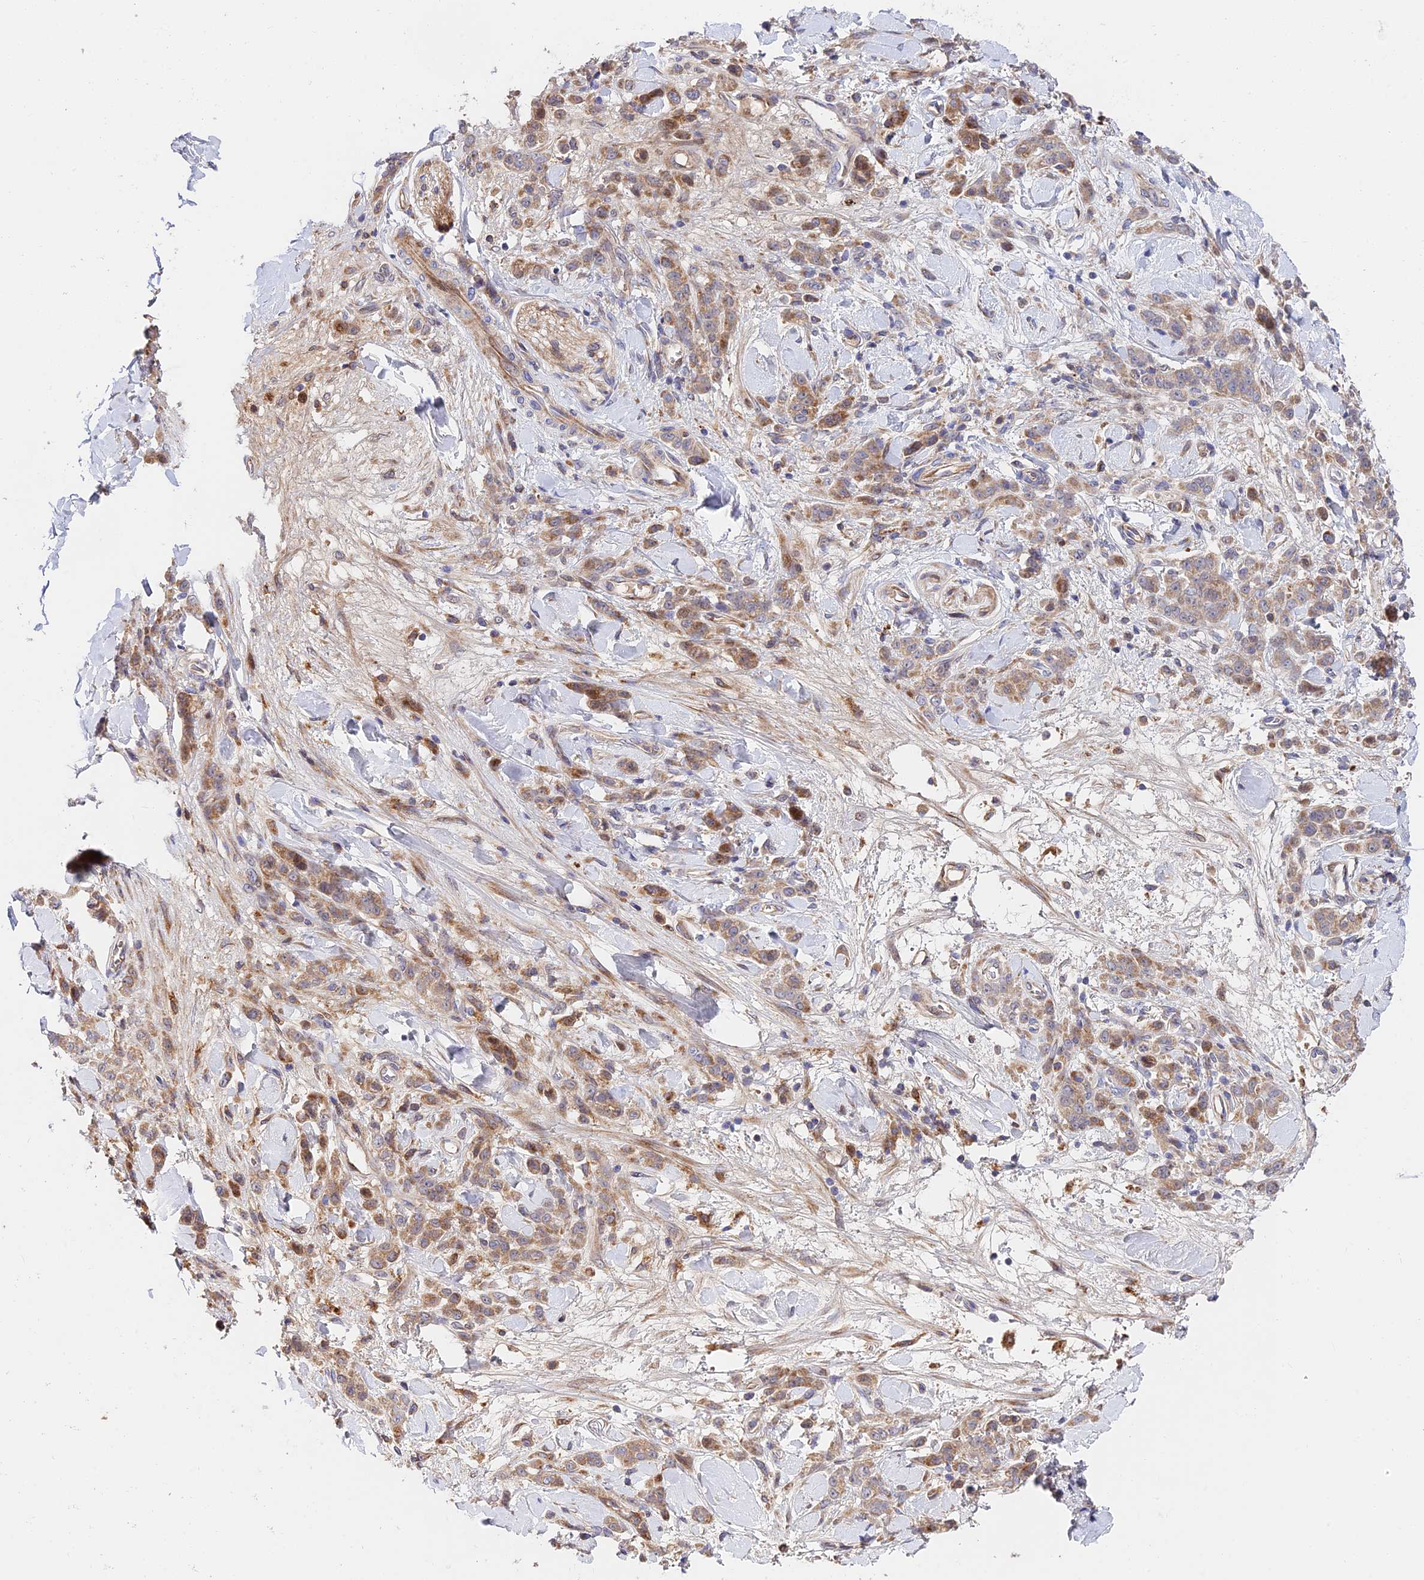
{"staining": {"intensity": "moderate", "quantity": "25%-75%", "location": "cytoplasmic/membranous"}, "tissue": "stomach cancer", "cell_type": "Tumor cells", "image_type": "cancer", "snomed": [{"axis": "morphology", "description": "Normal tissue, NOS"}, {"axis": "morphology", "description": "Adenocarcinoma, NOS"}, {"axis": "topography", "description": "Stomach"}], "caption": "Protein expression analysis of human stomach adenocarcinoma reveals moderate cytoplasmic/membranous staining in approximately 25%-75% of tumor cells.", "gene": "FUOM", "patient": {"sex": "male", "age": 82}}